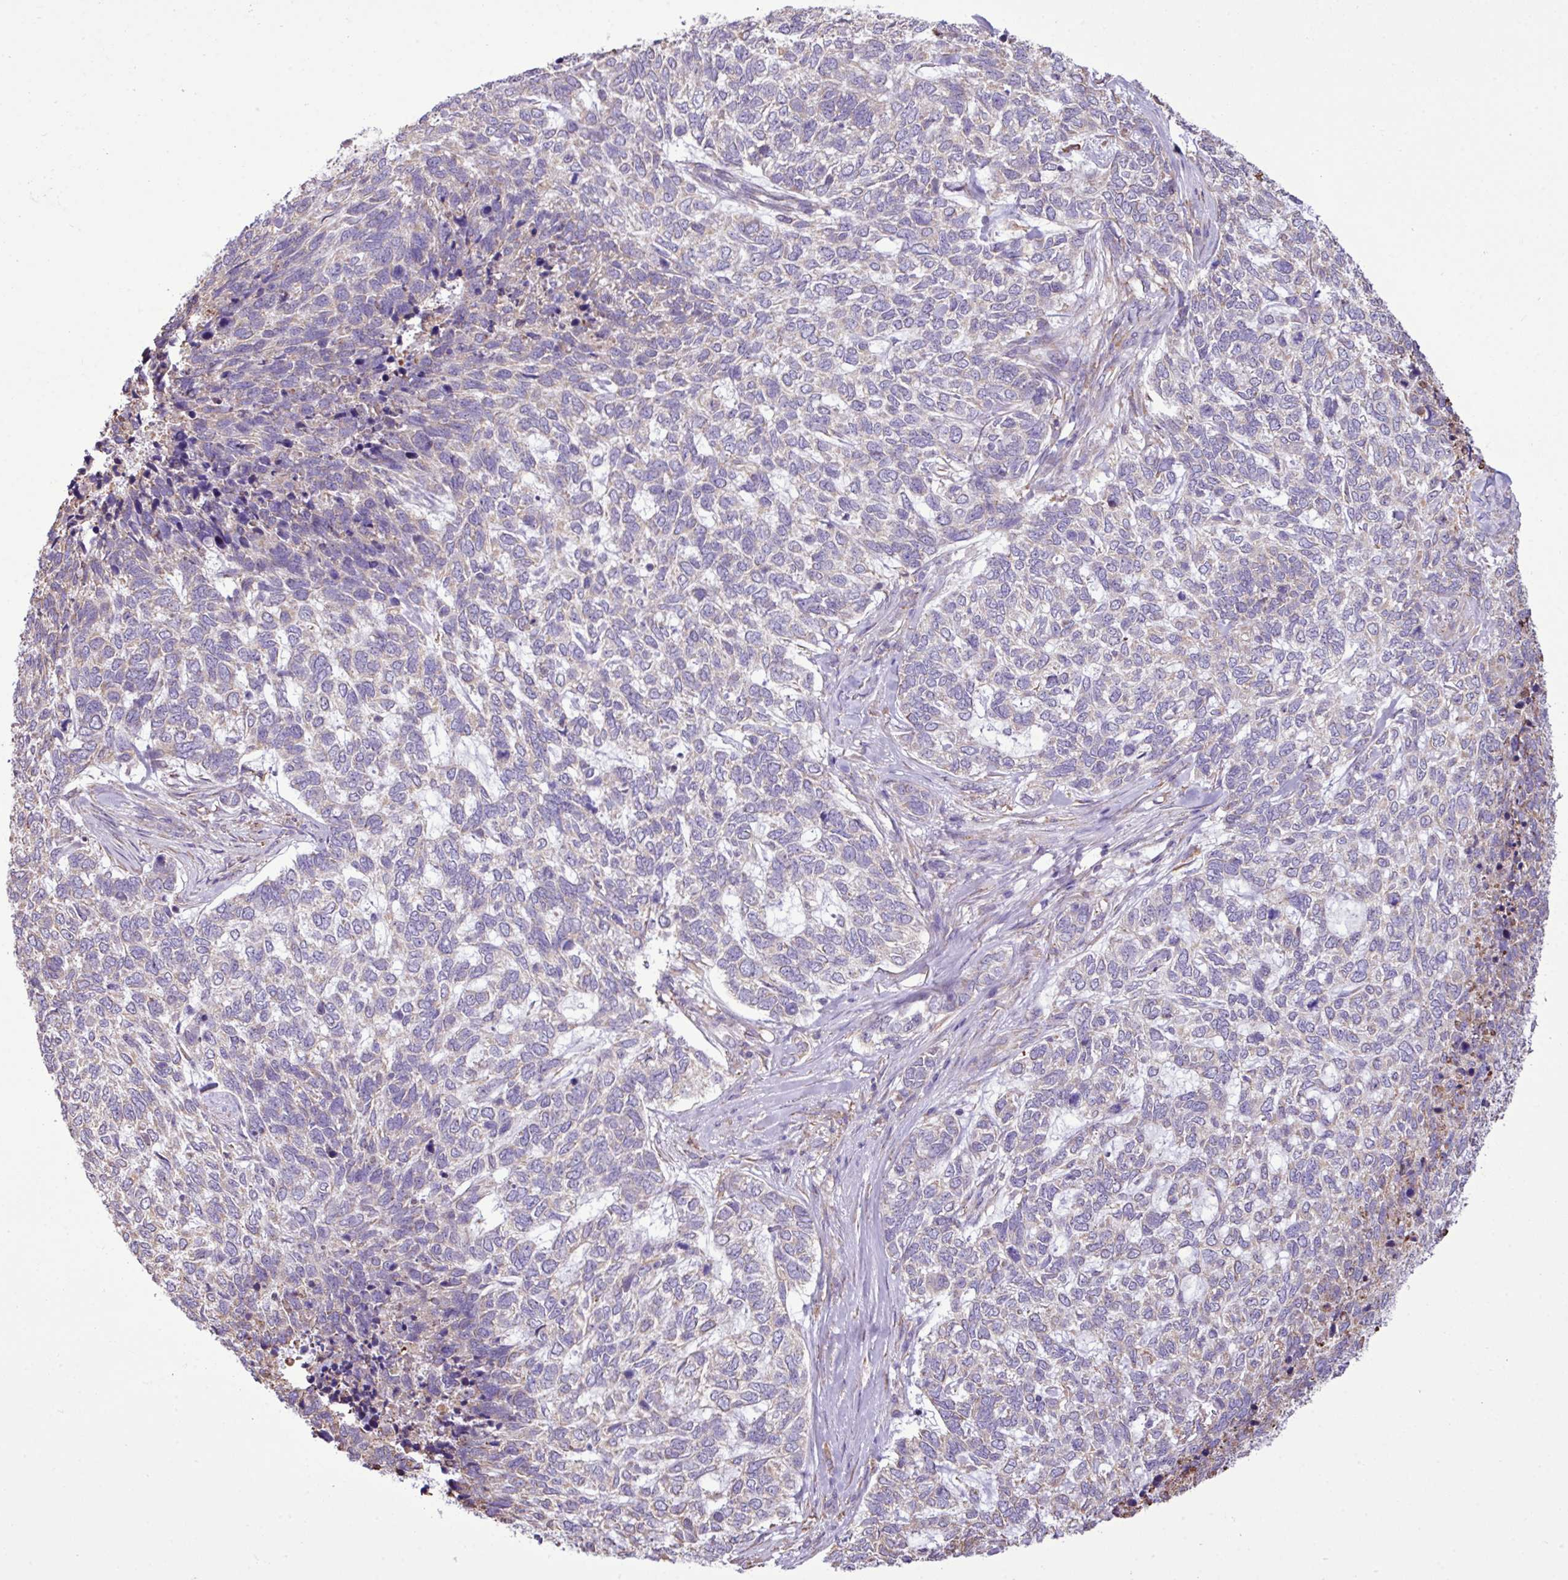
{"staining": {"intensity": "negative", "quantity": "none", "location": "none"}, "tissue": "skin cancer", "cell_type": "Tumor cells", "image_type": "cancer", "snomed": [{"axis": "morphology", "description": "Basal cell carcinoma"}, {"axis": "topography", "description": "Skin"}], "caption": "Tumor cells show no significant staining in skin cancer (basal cell carcinoma).", "gene": "ZSCAN5A", "patient": {"sex": "female", "age": 65}}